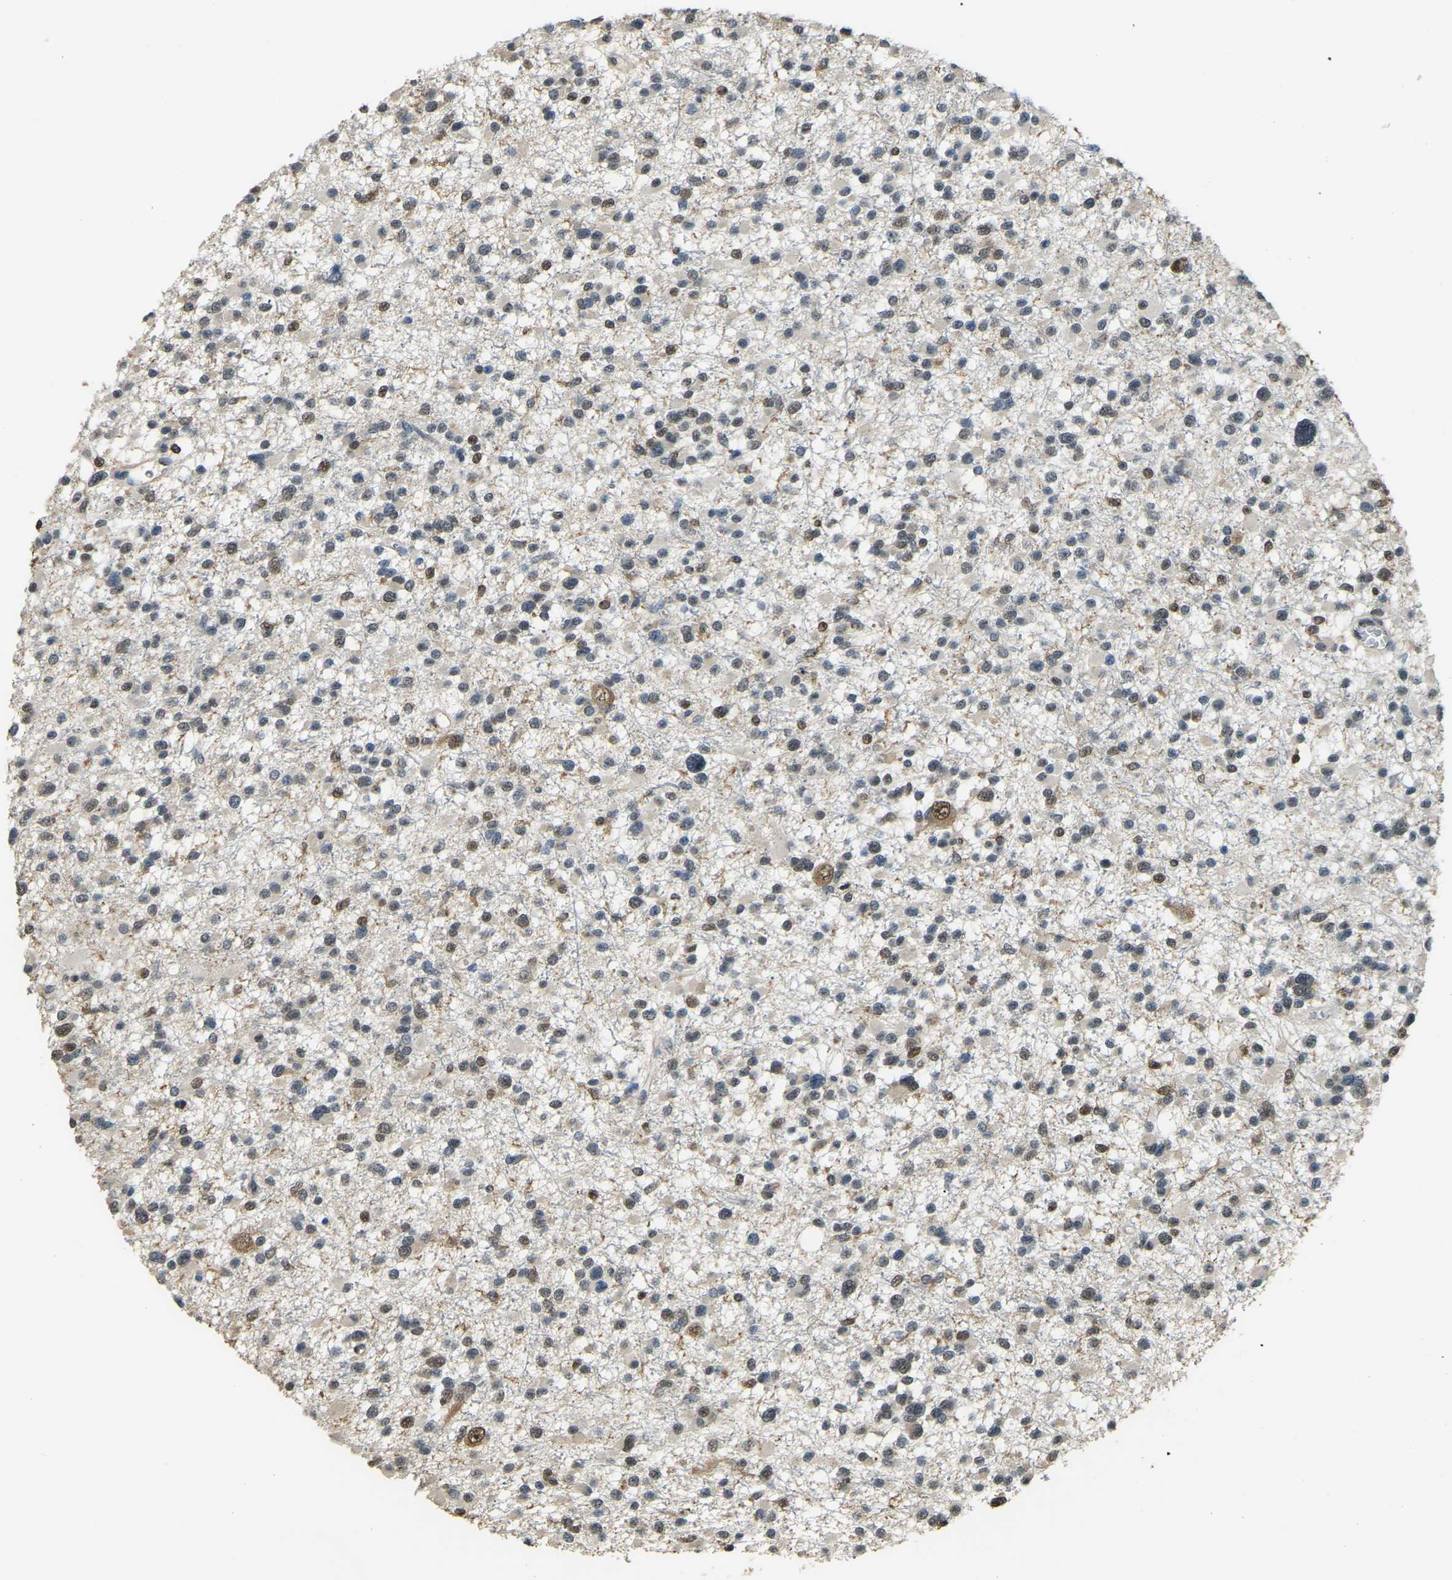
{"staining": {"intensity": "moderate", "quantity": "25%-75%", "location": "cytoplasmic/membranous,nuclear"}, "tissue": "glioma", "cell_type": "Tumor cells", "image_type": "cancer", "snomed": [{"axis": "morphology", "description": "Glioma, malignant, Low grade"}, {"axis": "topography", "description": "Brain"}], "caption": "Glioma stained with a protein marker shows moderate staining in tumor cells.", "gene": "NANS", "patient": {"sex": "female", "age": 22}}